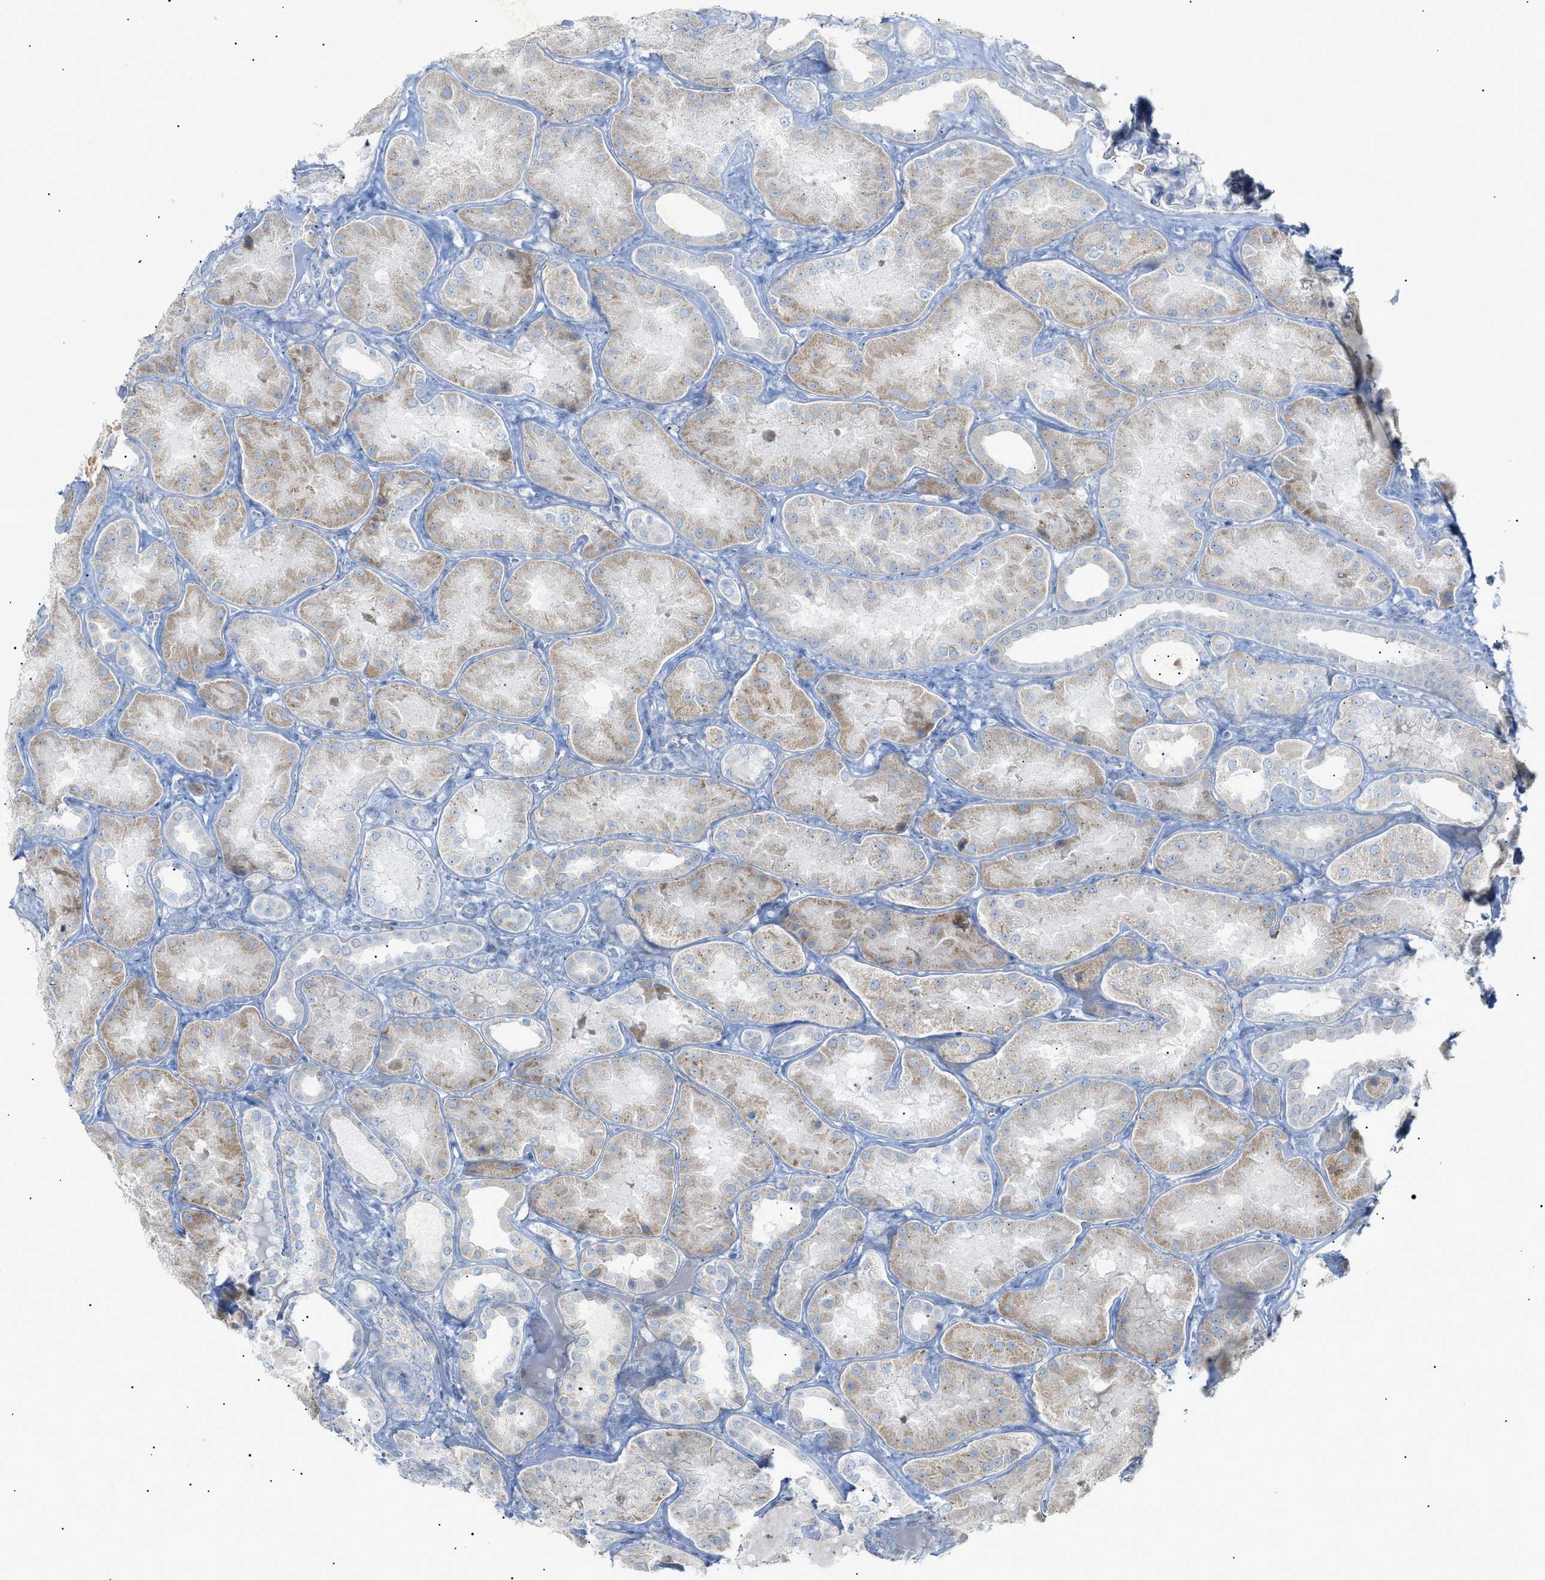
{"staining": {"intensity": "negative", "quantity": "none", "location": "none"}, "tissue": "kidney", "cell_type": "Cells in glomeruli", "image_type": "normal", "snomed": [{"axis": "morphology", "description": "Normal tissue, NOS"}, {"axis": "topography", "description": "Kidney"}], "caption": "Immunohistochemistry micrograph of benign kidney: human kidney stained with DAB (3,3'-diaminobenzidine) demonstrates no significant protein positivity in cells in glomeruli.", "gene": "SLC25A31", "patient": {"sex": "female", "age": 56}}